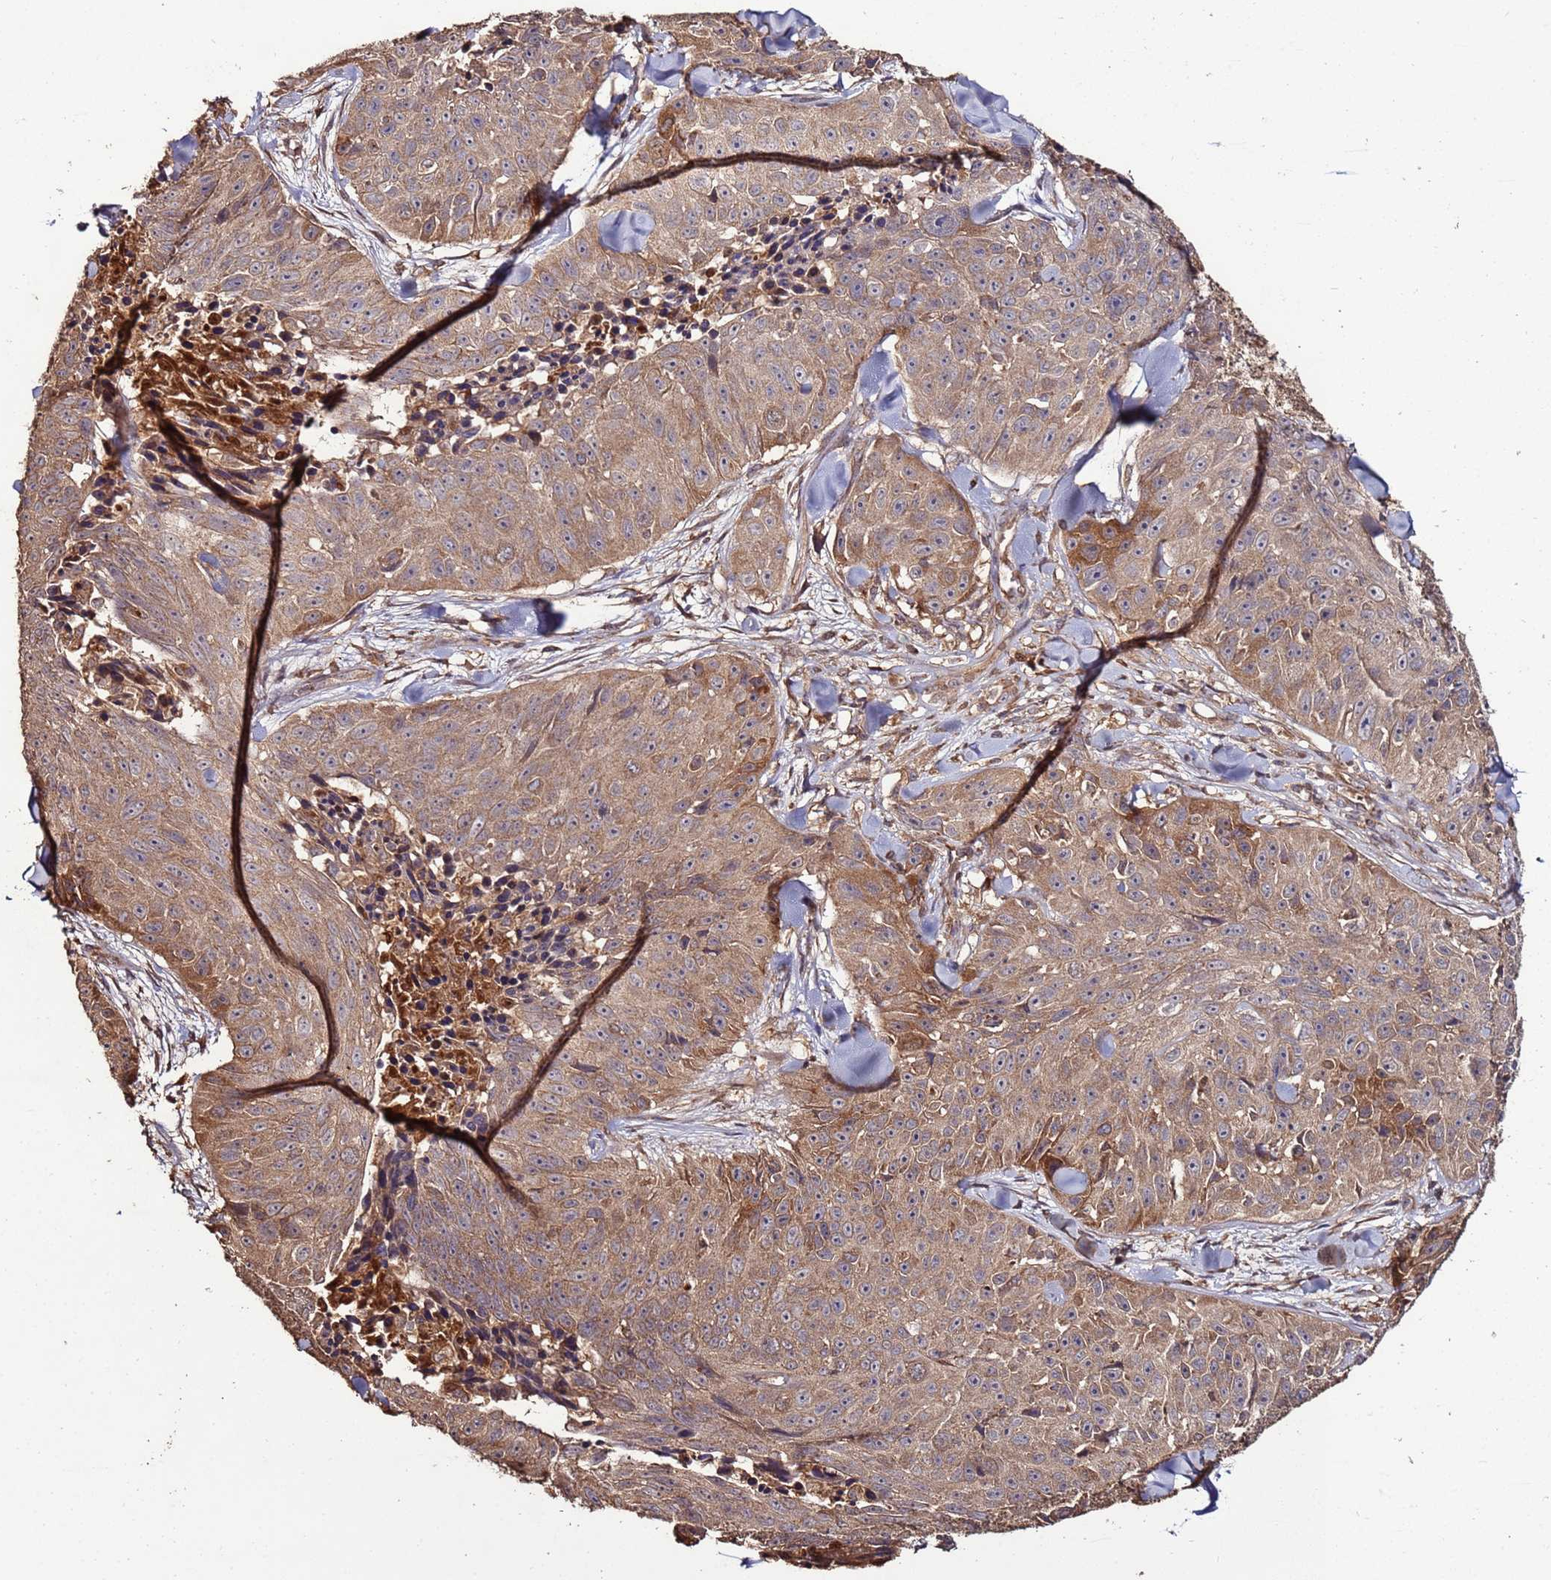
{"staining": {"intensity": "moderate", "quantity": ">75%", "location": "cytoplasmic/membranous"}, "tissue": "skin cancer", "cell_type": "Tumor cells", "image_type": "cancer", "snomed": [{"axis": "morphology", "description": "Squamous cell carcinoma, NOS"}, {"axis": "topography", "description": "Skin"}], "caption": "DAB (3,3'-diaminobenzidine) immunohistochemical staining of human skin cancer (squamous cell carcinoma) shows moderate cytoplasmic/membranous protein expression in about >75% of tumor cells.", "gene": "RPS15A", "patient": {"sex": "female", "age": 87}}